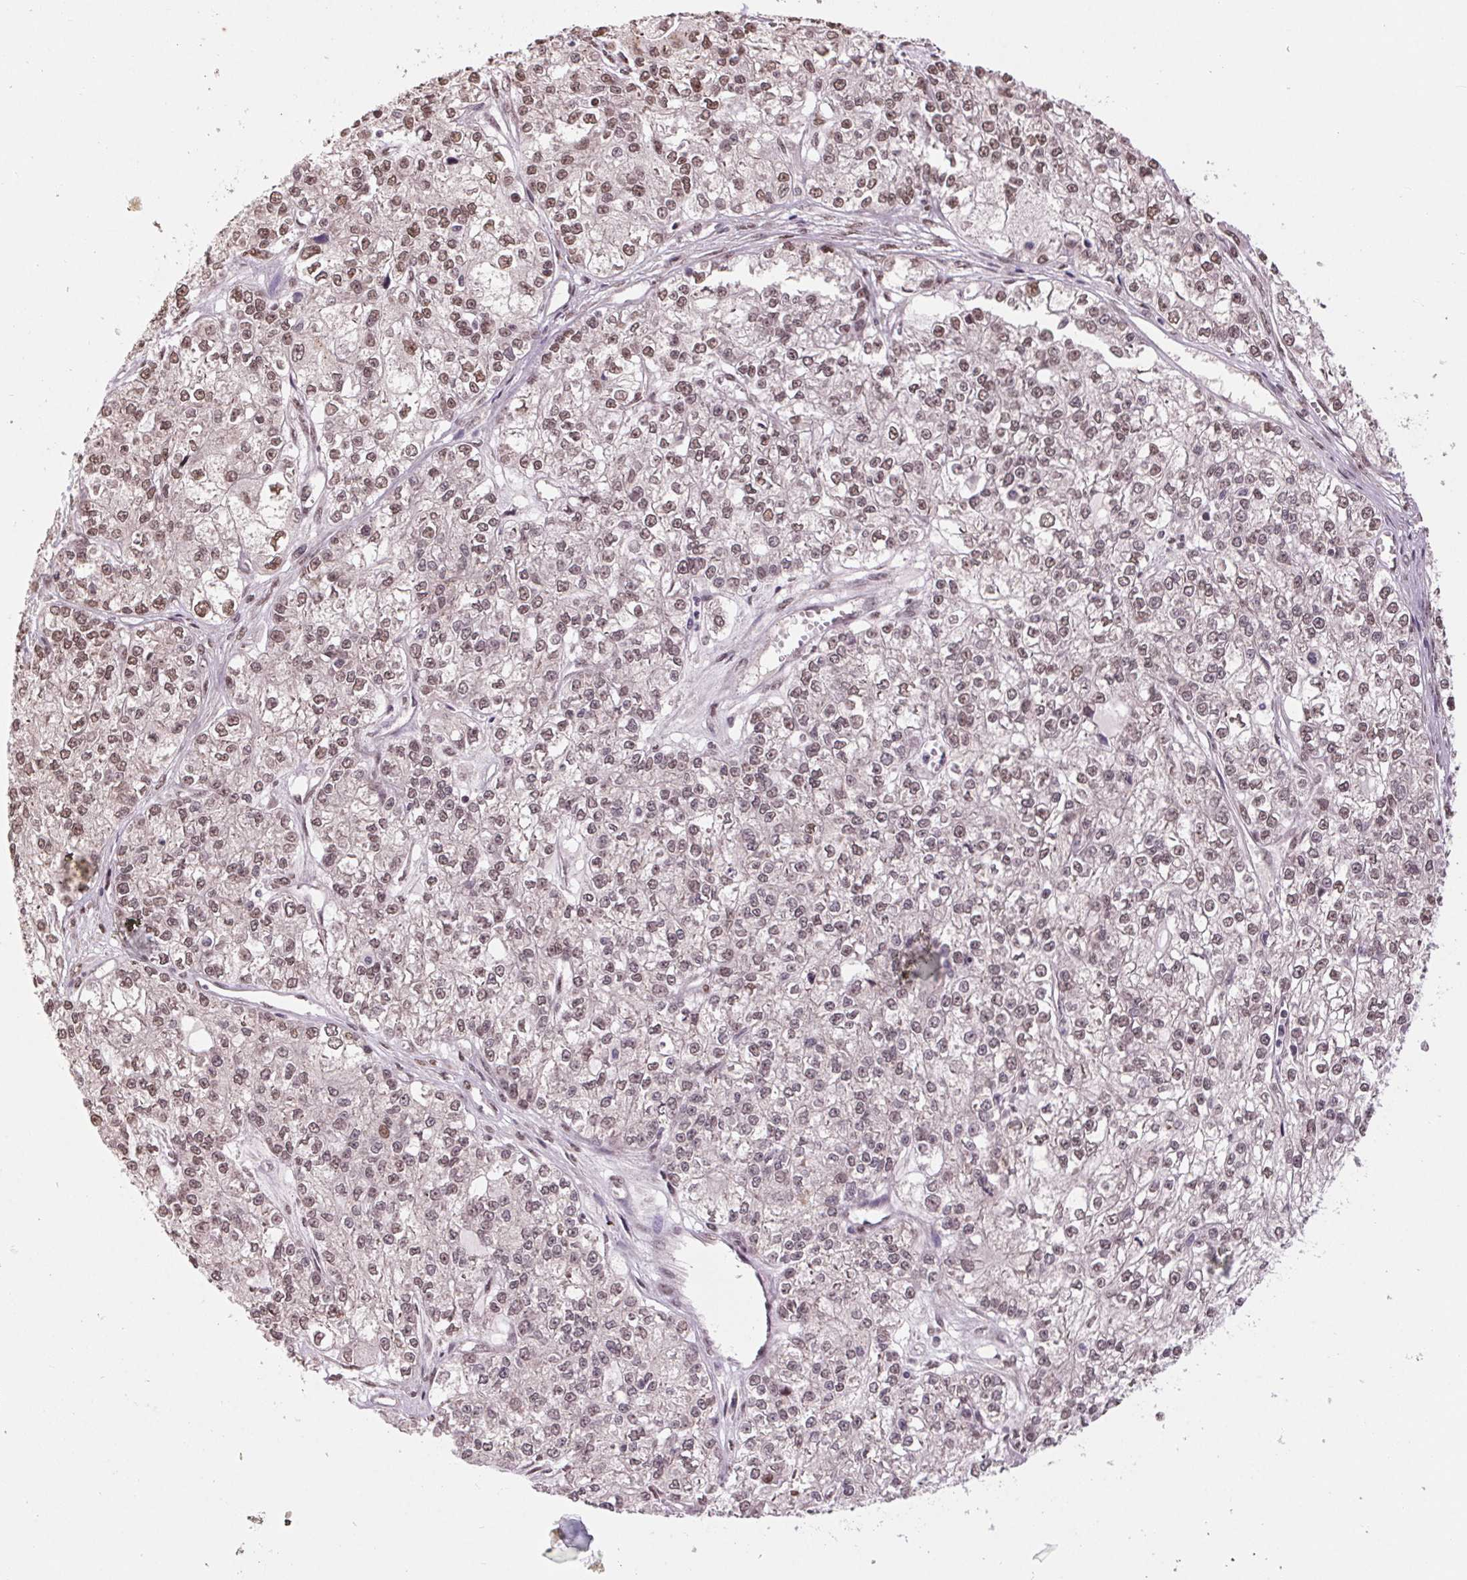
{"staining": {"intensity": "moderate", "quantity": ">75%", "location": "nuclear"}, "tissue": "ovarian cancer", "cell_type": "Tumor cells", "image_type": "cancer", "snomed": [{"axis": "morphology", "description": "Carcinoma, endometroid"}, {"axis": "topography", "description": "Ovary"}], "caption": "Human ovarian cancer (endometroid carcinoma) stained for a protein (brown) shows moderate nuclear positive staining in approximately >75% of tumor cells.", "gene": "RAD23A", "patient": {"sex": "female", "age": 64}}